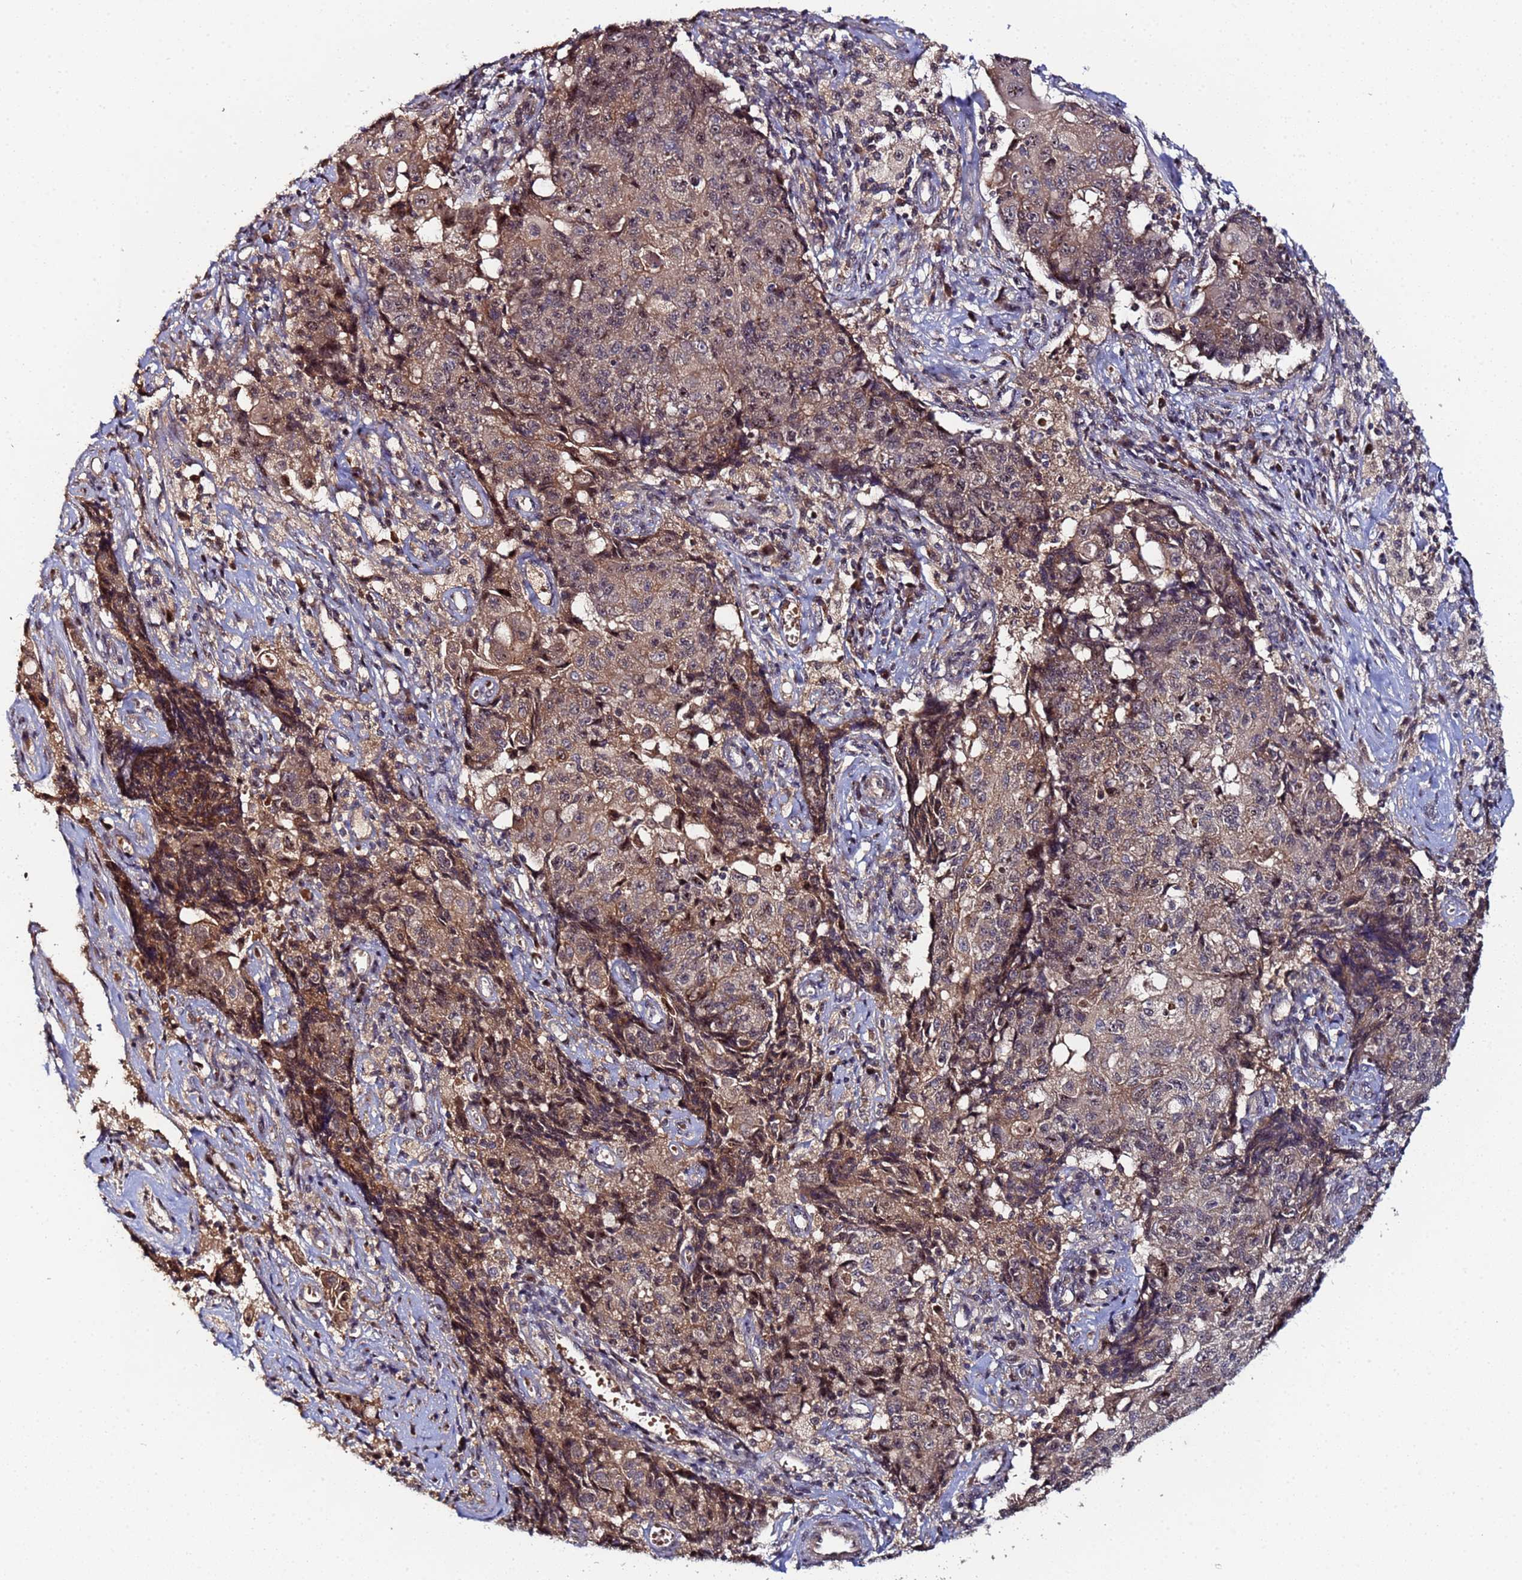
{"staining": {"intensity": "moderate", "quantity": "25%-75%", "location": "cytoplasmic/membranous,nuclear"}, "tissue": "ovarian cancer", "cell_type": "Tumor cells", "image_type": "cancer", "snomed": [{"axis": "morphology", "description": "Carcinoma, endometroid"}, {"axis": "topography", "description": "Ovary"}], "caption": "Immunohistochemistry (IHC) histopathology image of human endometroid carcinoma (ovarian) stained for a protein (brown), which exhibits medium levels of moderate cytoplasmic/membranous and nuclear positivity in approximately 25%-75% of tumor cells.", "gene": "OSER1", "patient": {"sex": "female", "age": 42}}